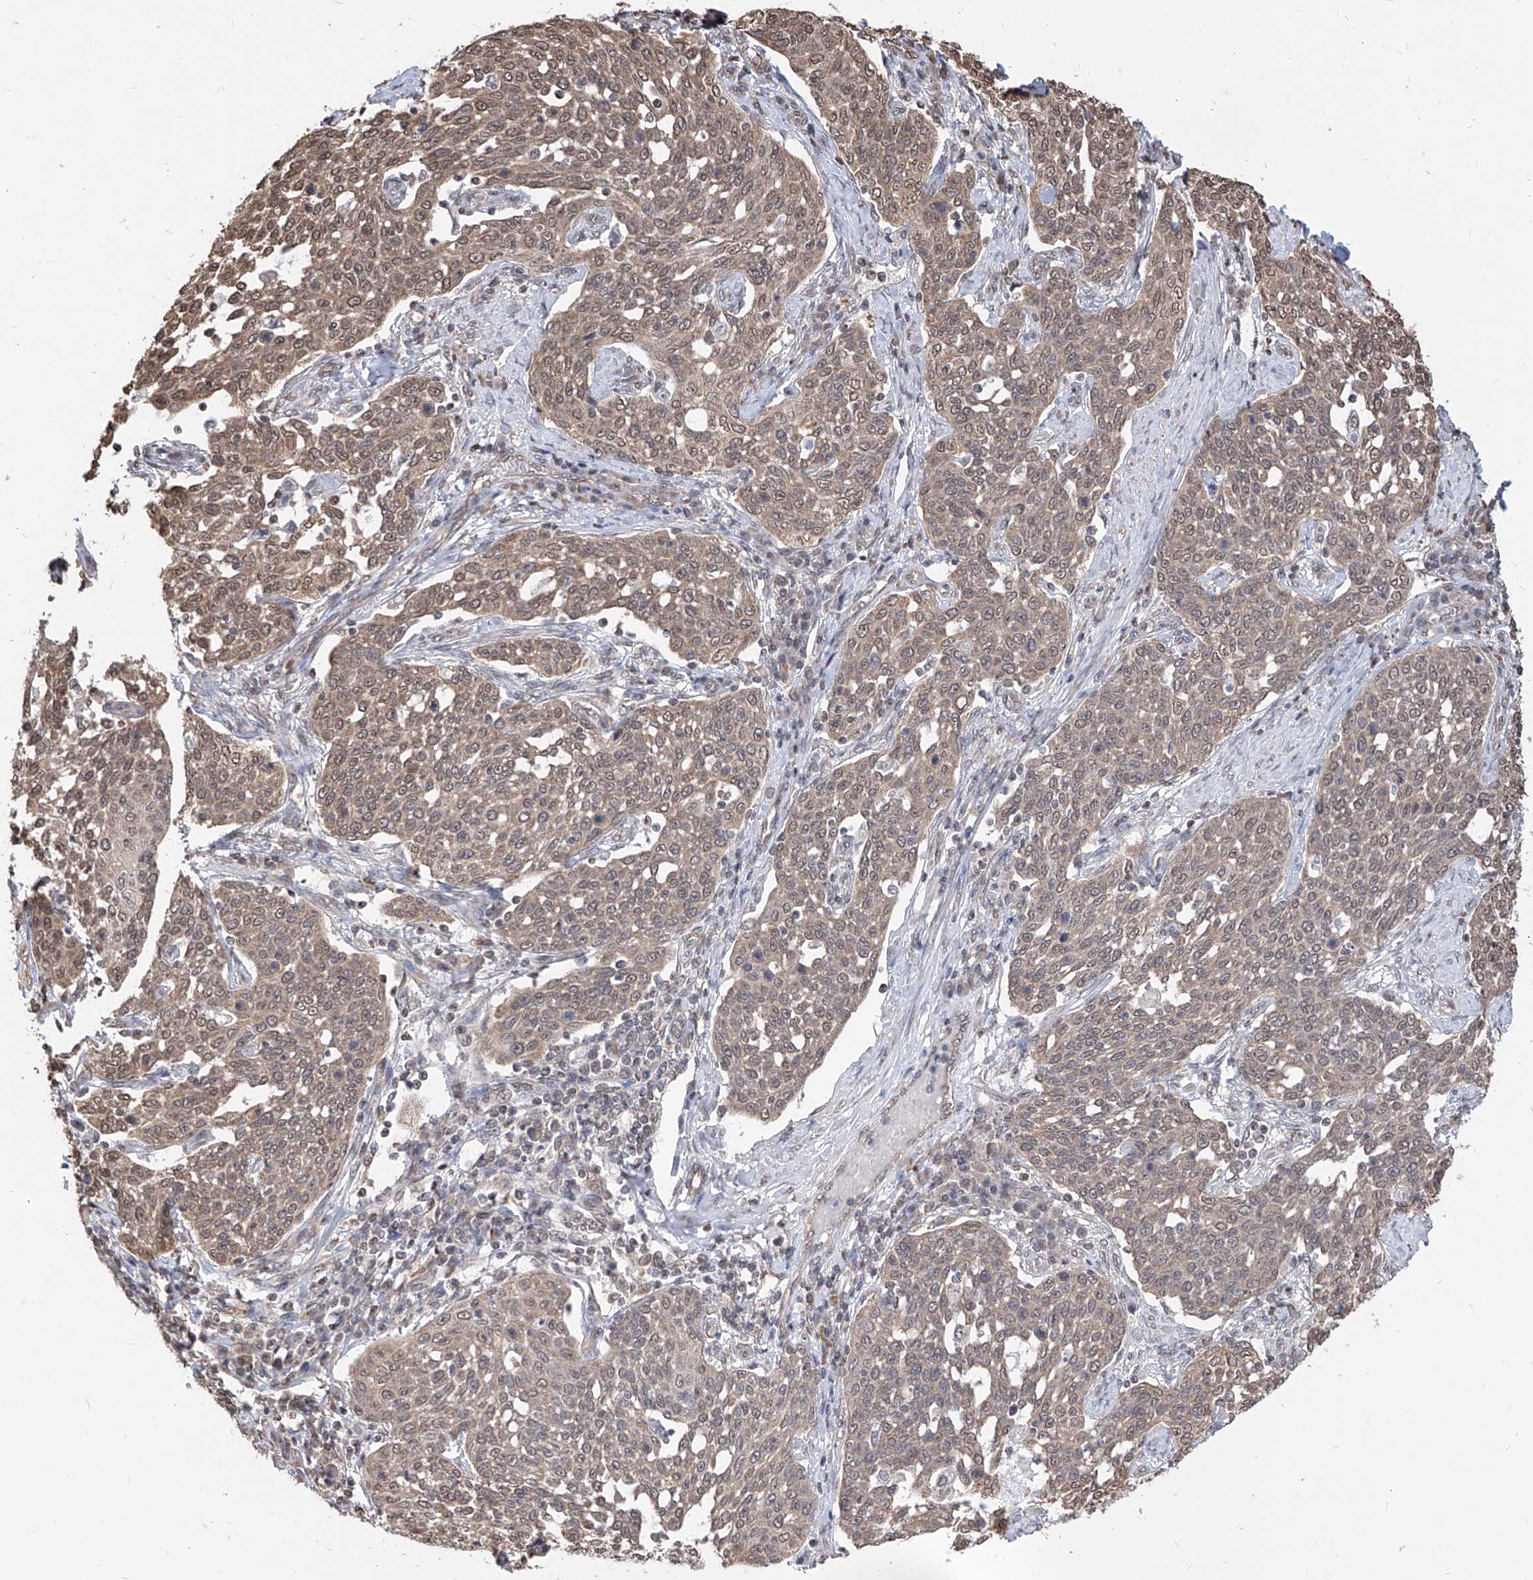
{"staining": {"intensity": "moderate", "quantity": ">75%", "location": "cytoplasmic/membranous,nuclear"}, "tissue": "cervical cancer", "cell_type": "Tumor cells", "image_type": "cancer", "snomed": [{"axis": "morphology", "description": "Squamous cell carcinoma, NOS"}, {"axis": "topography", "description": "Cervix"}], "caption": "The immunohistochemical stain highlights moderate cytoplasmic/membranous and nuclear staining in tumor cells of cervical cancer tissue.", "gene": "C8orf82", "patient": {"sex": "female", "age": 34}}